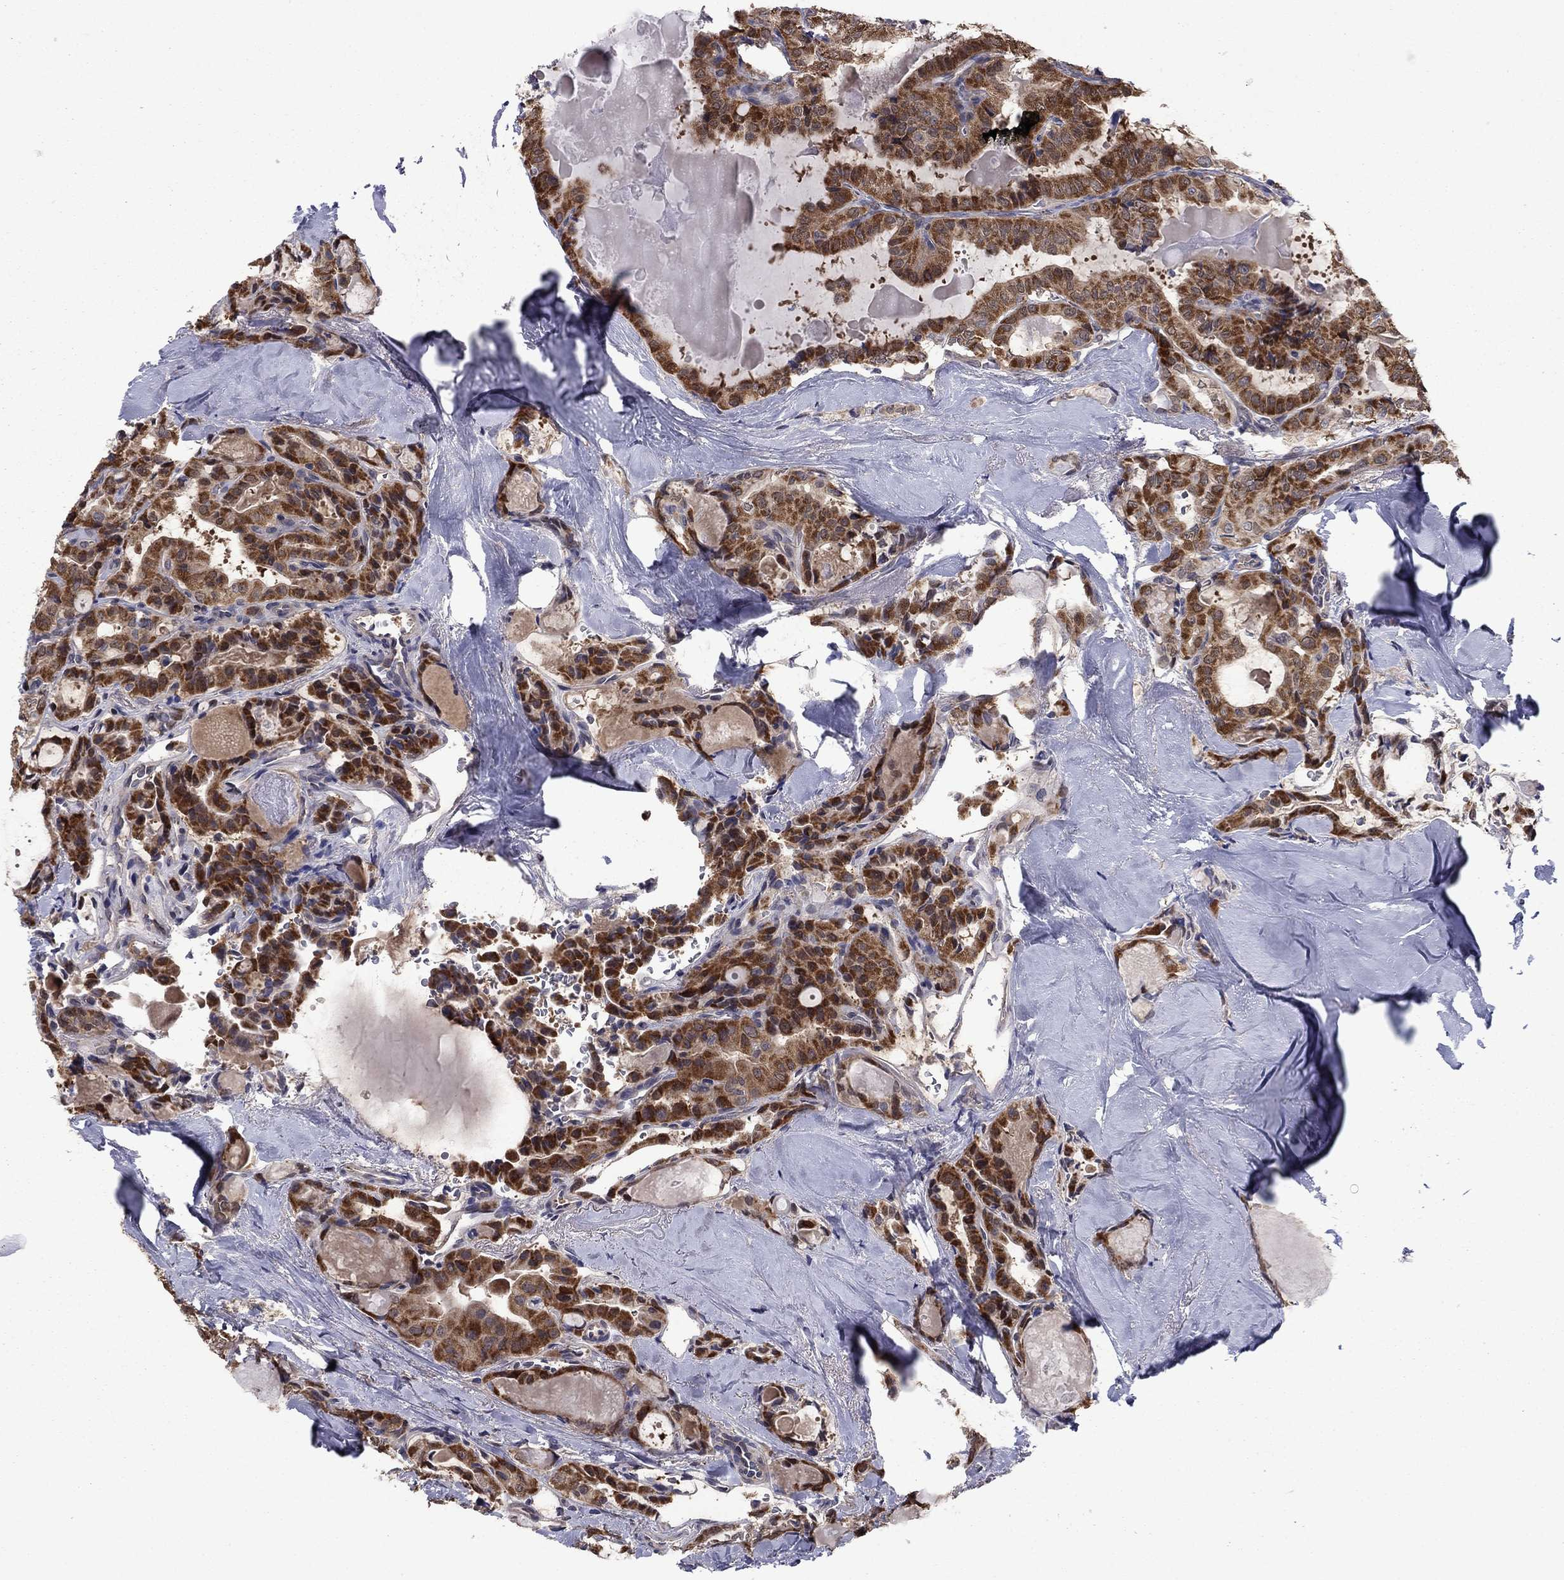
{"staining": {"intensity": "strong", "quantity": ">75%", "location": "cytoplasmic/membranous"}, "tissue": "thyroid cancer", "cell_type": "Tumor cells", "image_type": "cancer", "snomed": [{"axis": "morphology", "description": "Papillary adenocarcinoma, NOS"}, {"axis": "topography", "description": "Thyroid gland"}], "caption": "Thyroid cancer (papillary adenocarcinoma) stained with a protein marker displays strong staining in tumor cells.", "gene": "GRHPR", "patient": {"sex": "female", "age": 41}}